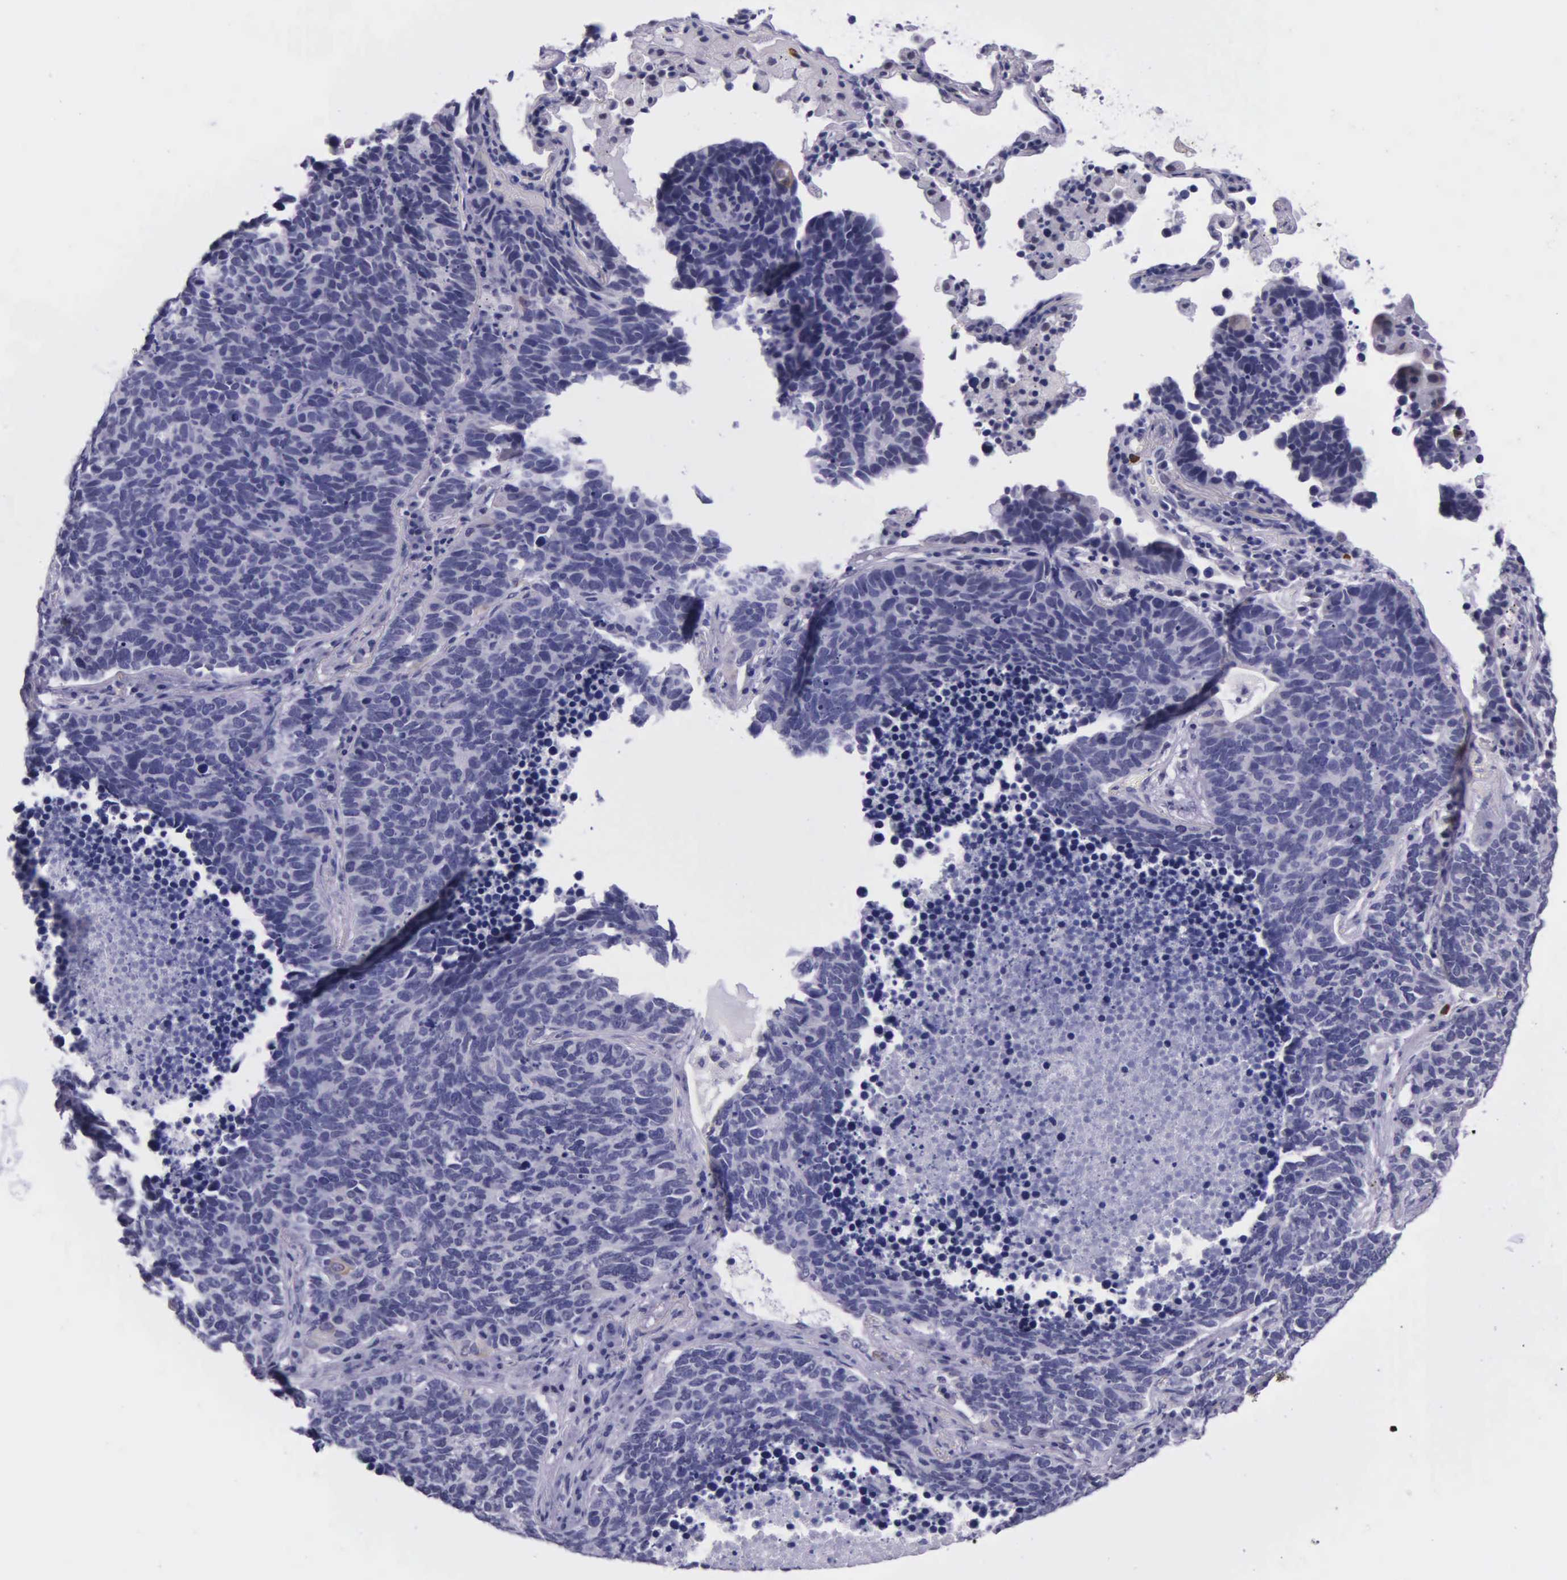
{"staining": {"intensity": "negative", "quantity": "none", "location": "none"}, "tissue": "lung cancer", "cell_type": "Tumor cells", "image_type": "cancer", "snomed": [{"axis": "morphology", "description": "Neoplasm, malignant, NOS"}, {"axis": "topography", "description": "Lung"}], "caption": "High magnification brightfield microscopy of lung cancer stained with DAB (brown) and counterstained with hematoxylin (blue): tumor cells show no significant positivity. The staining is performed using DAB (3,3'-diaminobenzidine) brown chromogen with nuclei counter-stained in using hematoxylin.", "gene": "AHNAK2", "patient": {"sex": "female", "age": 75}}